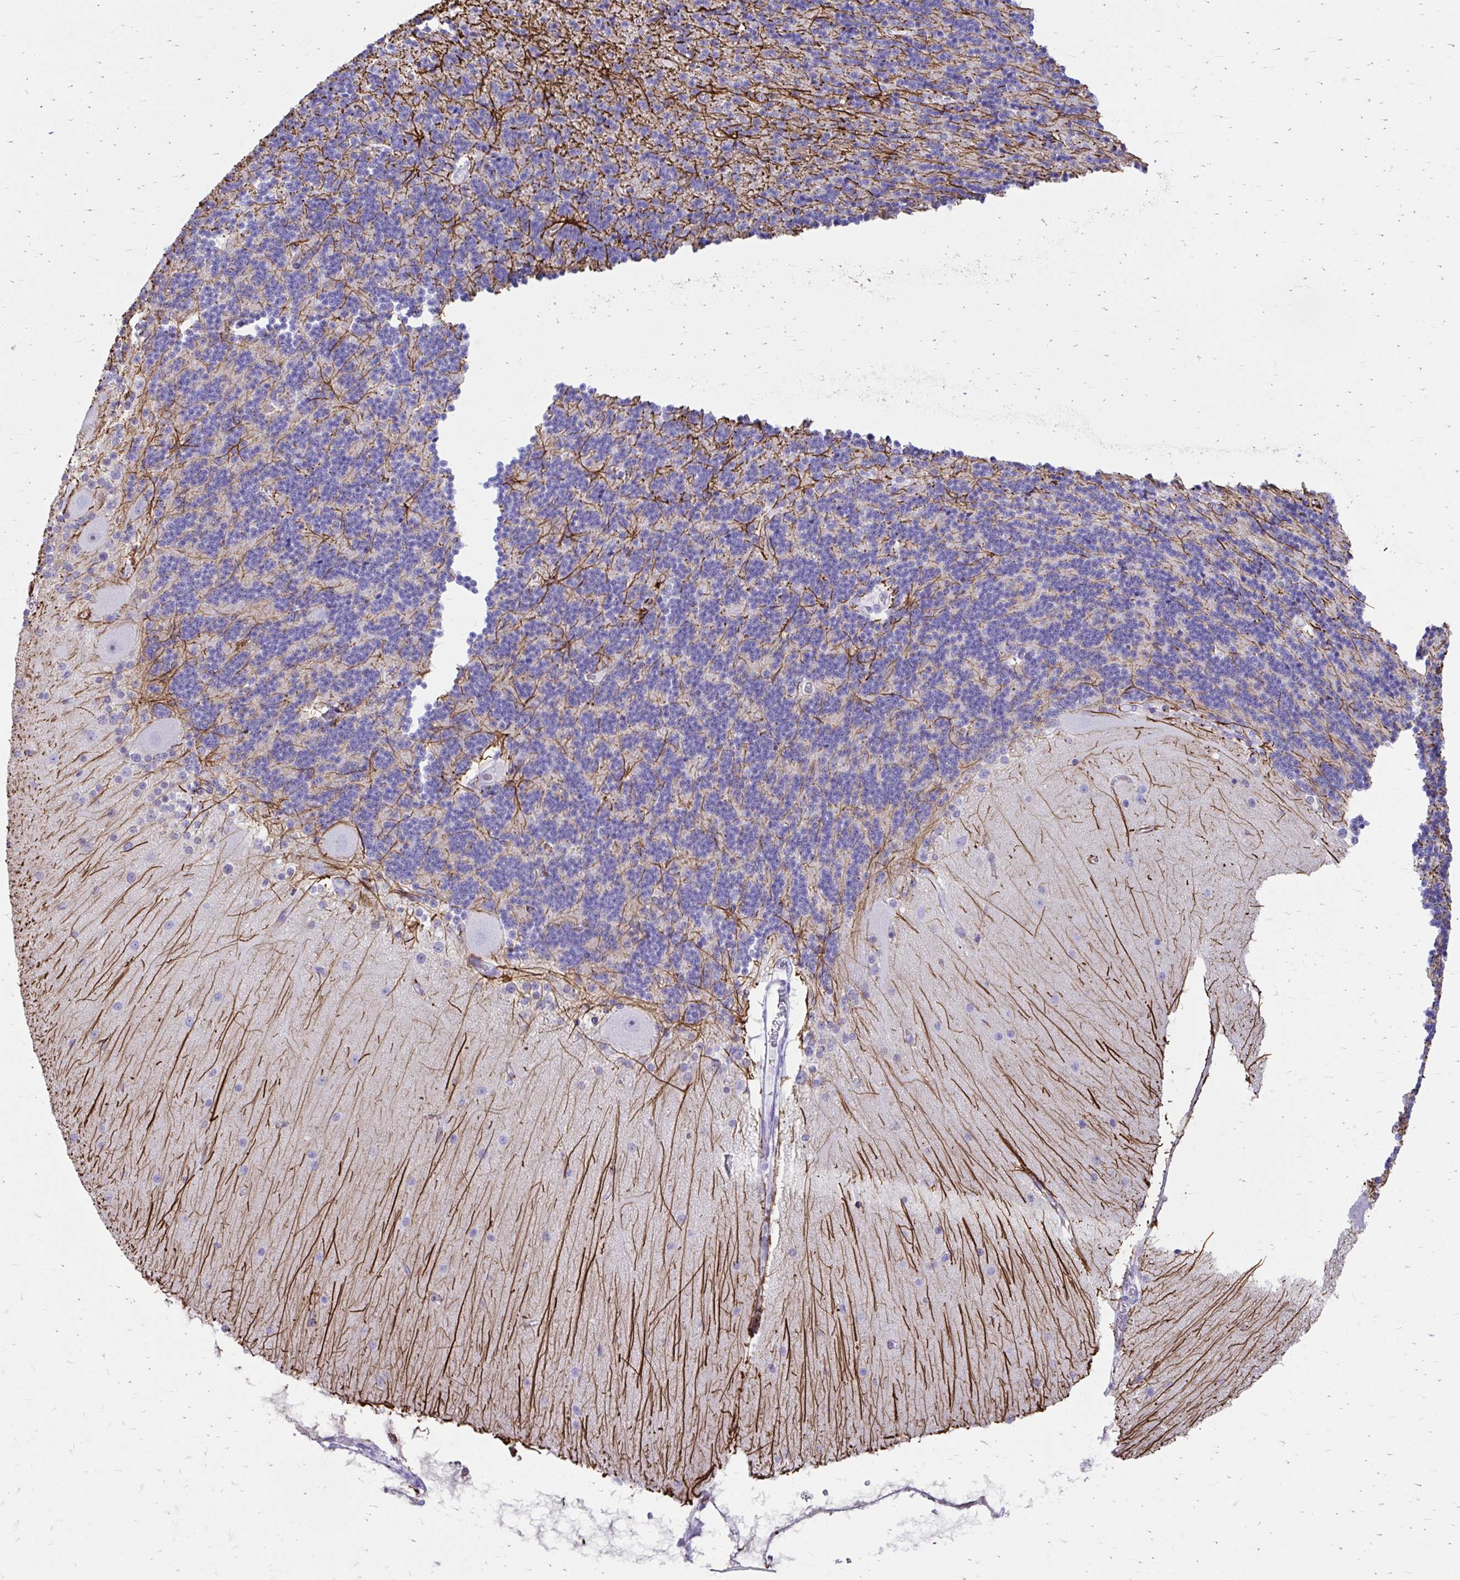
{"staining": {"intensity": "strong", "quantity": "<25%", "location": "cytoplasmic/membranous"}, "tissue": "cerebellum", "cell_type": "Cells in granular layer", "image_type": "normal", "snomed": [{"axis": "morphology", "description": "Normal tissue, NOS"}, {"axis": "topography", "description": "Cerebellum"}], "caption": "Immunohistochemical staining of benign cerebellum reveals strong cytoplasmic/membranous protein expression in approximately <25% of cells in granular layer. (IHC, brightfield microscopy, high magnification).", "gene": "ZNF699", "patient": {"sex": "female", "age": 54}}